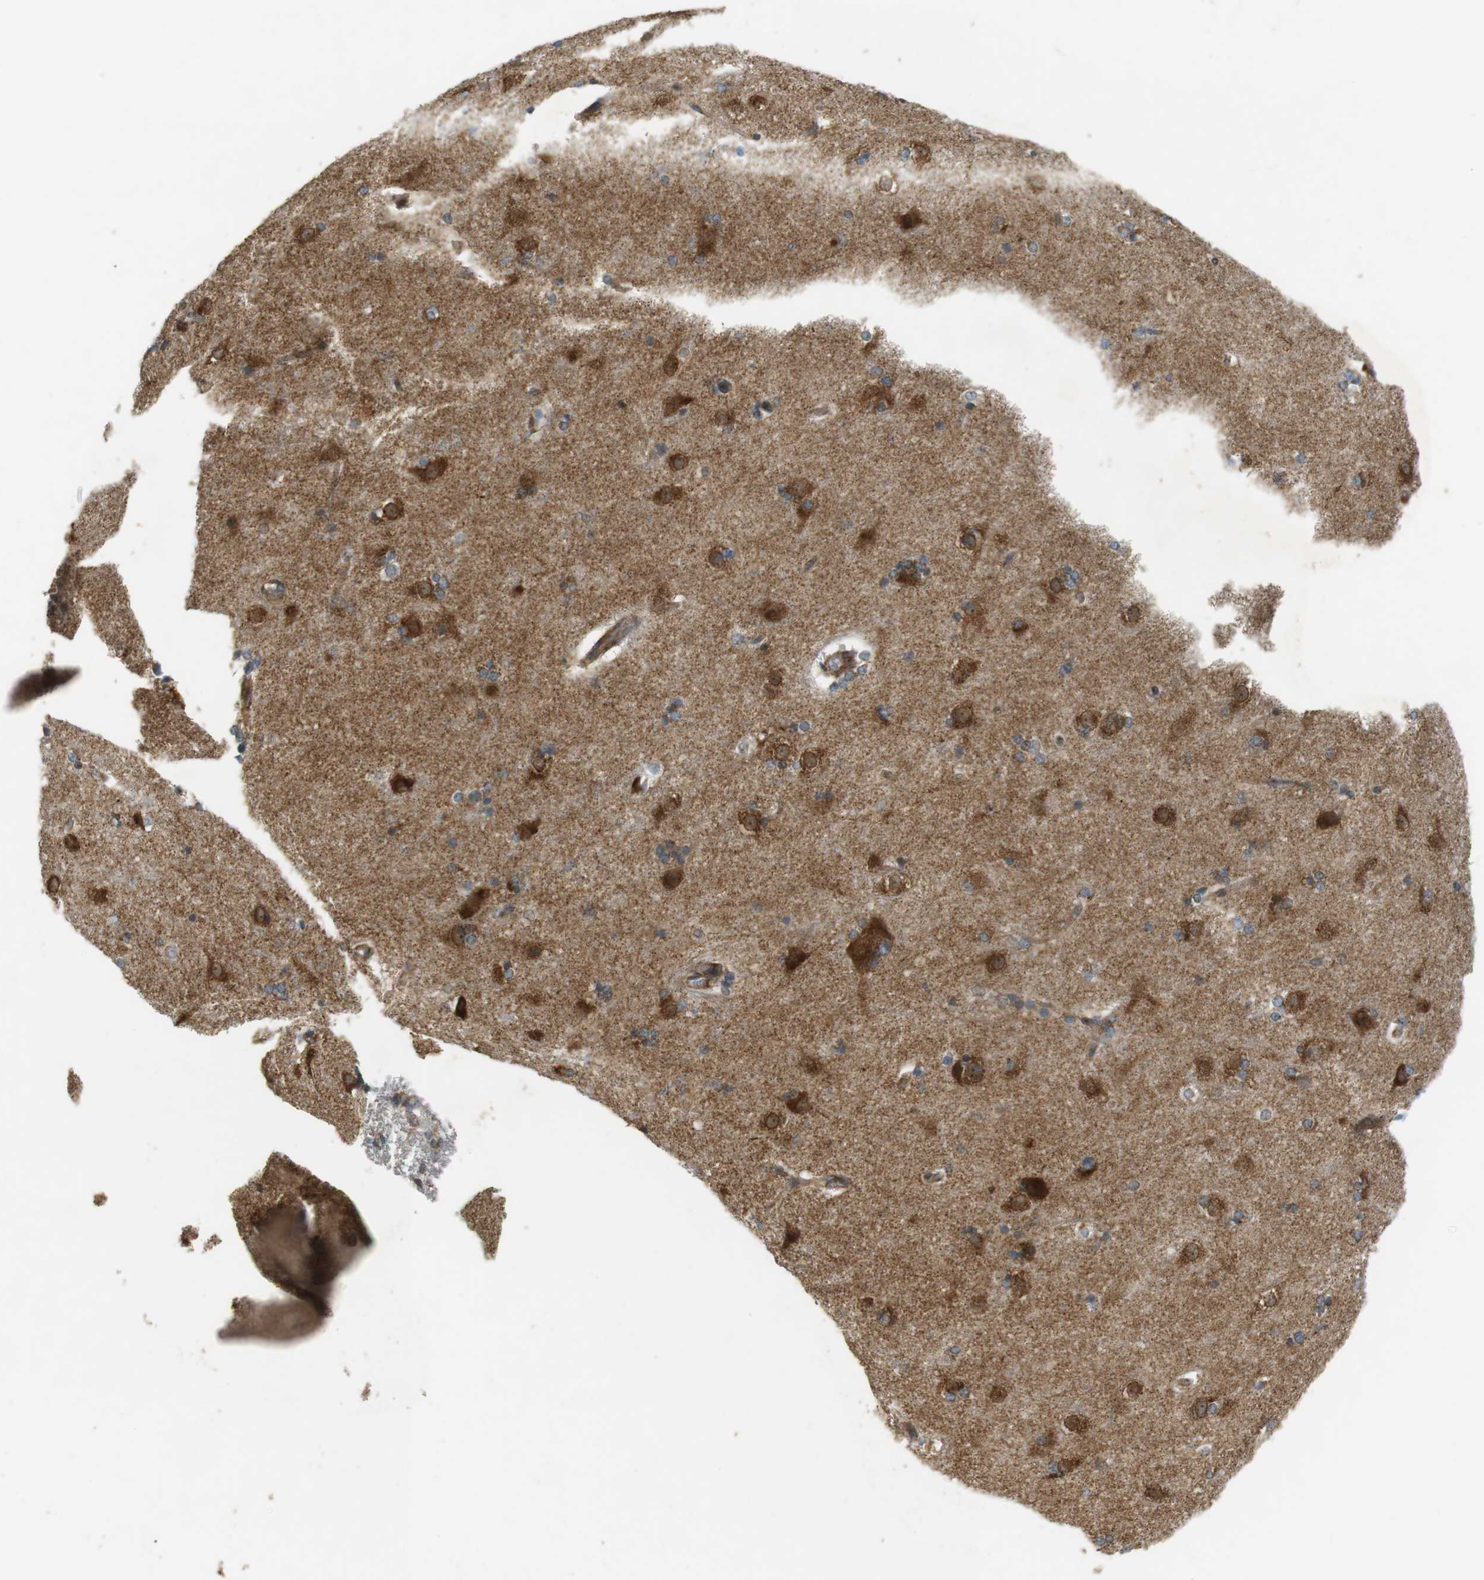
{"staining": {"intensity": "moderate", "quantity": "25%-75%", "location": "cytoplasmic/membranous"}, "tissue": "caudate", "cell_type": "Glial cells", "image_type": "normal", "snomed": [{"axis": "morphology", "description": "Normal tissue, NOS"}, {"axis": "topography", "description": "Lateral ventricle wall"}], "caption": "The histopathology image demonstrates staining of benign caudate, revealing moderate cytoplasmic/membranous protein staining (brown color) within glial cells. The protein of interest is stained brown, and the nuclei are stained in blue (DAB (3,3'-diaminobenzidine) IHC with brightfield microscopy, high magnification).", "gene": "SLC41A1", "patient": {"sex": "female", "age": 19}}